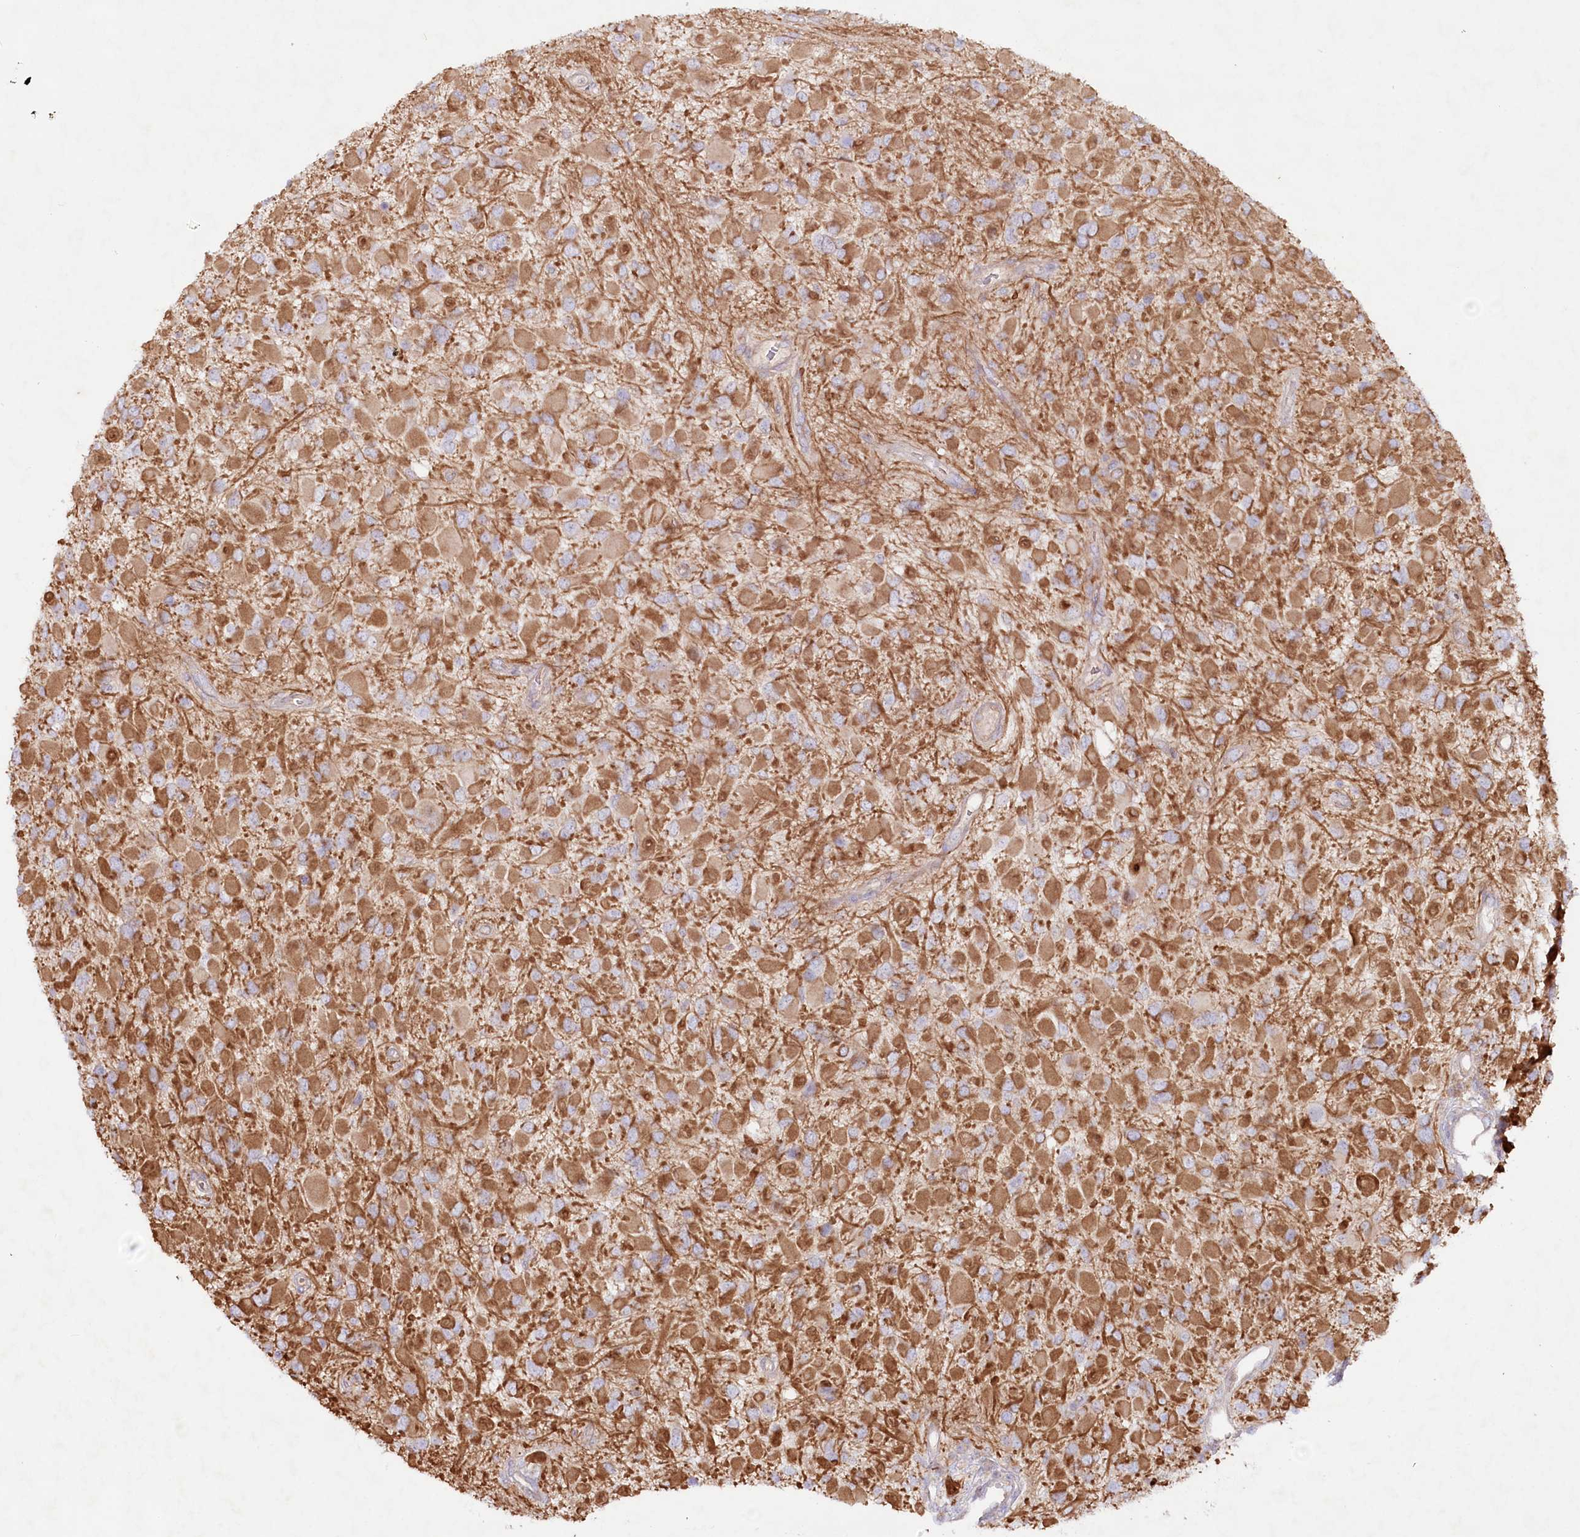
{"staining": {"intensity": "moderate", "quantity": "25%-75%", "location": "cytoplasmic/membranous"}, "tissue": "glioma", "cell_type": "Tumor cells", "image_type": "cancer", "snomed": [{"axis": "morphology", "description": "Glioma, malignant, High grade"}, {"axis": "topography", "description": "Brain"}], "caption": "Immunohistochemical staining of glioma reveals medium levels of moderate cytoplasmic/membranous protein positivity in about 25%-75% of tumor cells.", "gene": "TNIP1", "patient": {"sex": "male", "age": 53}}